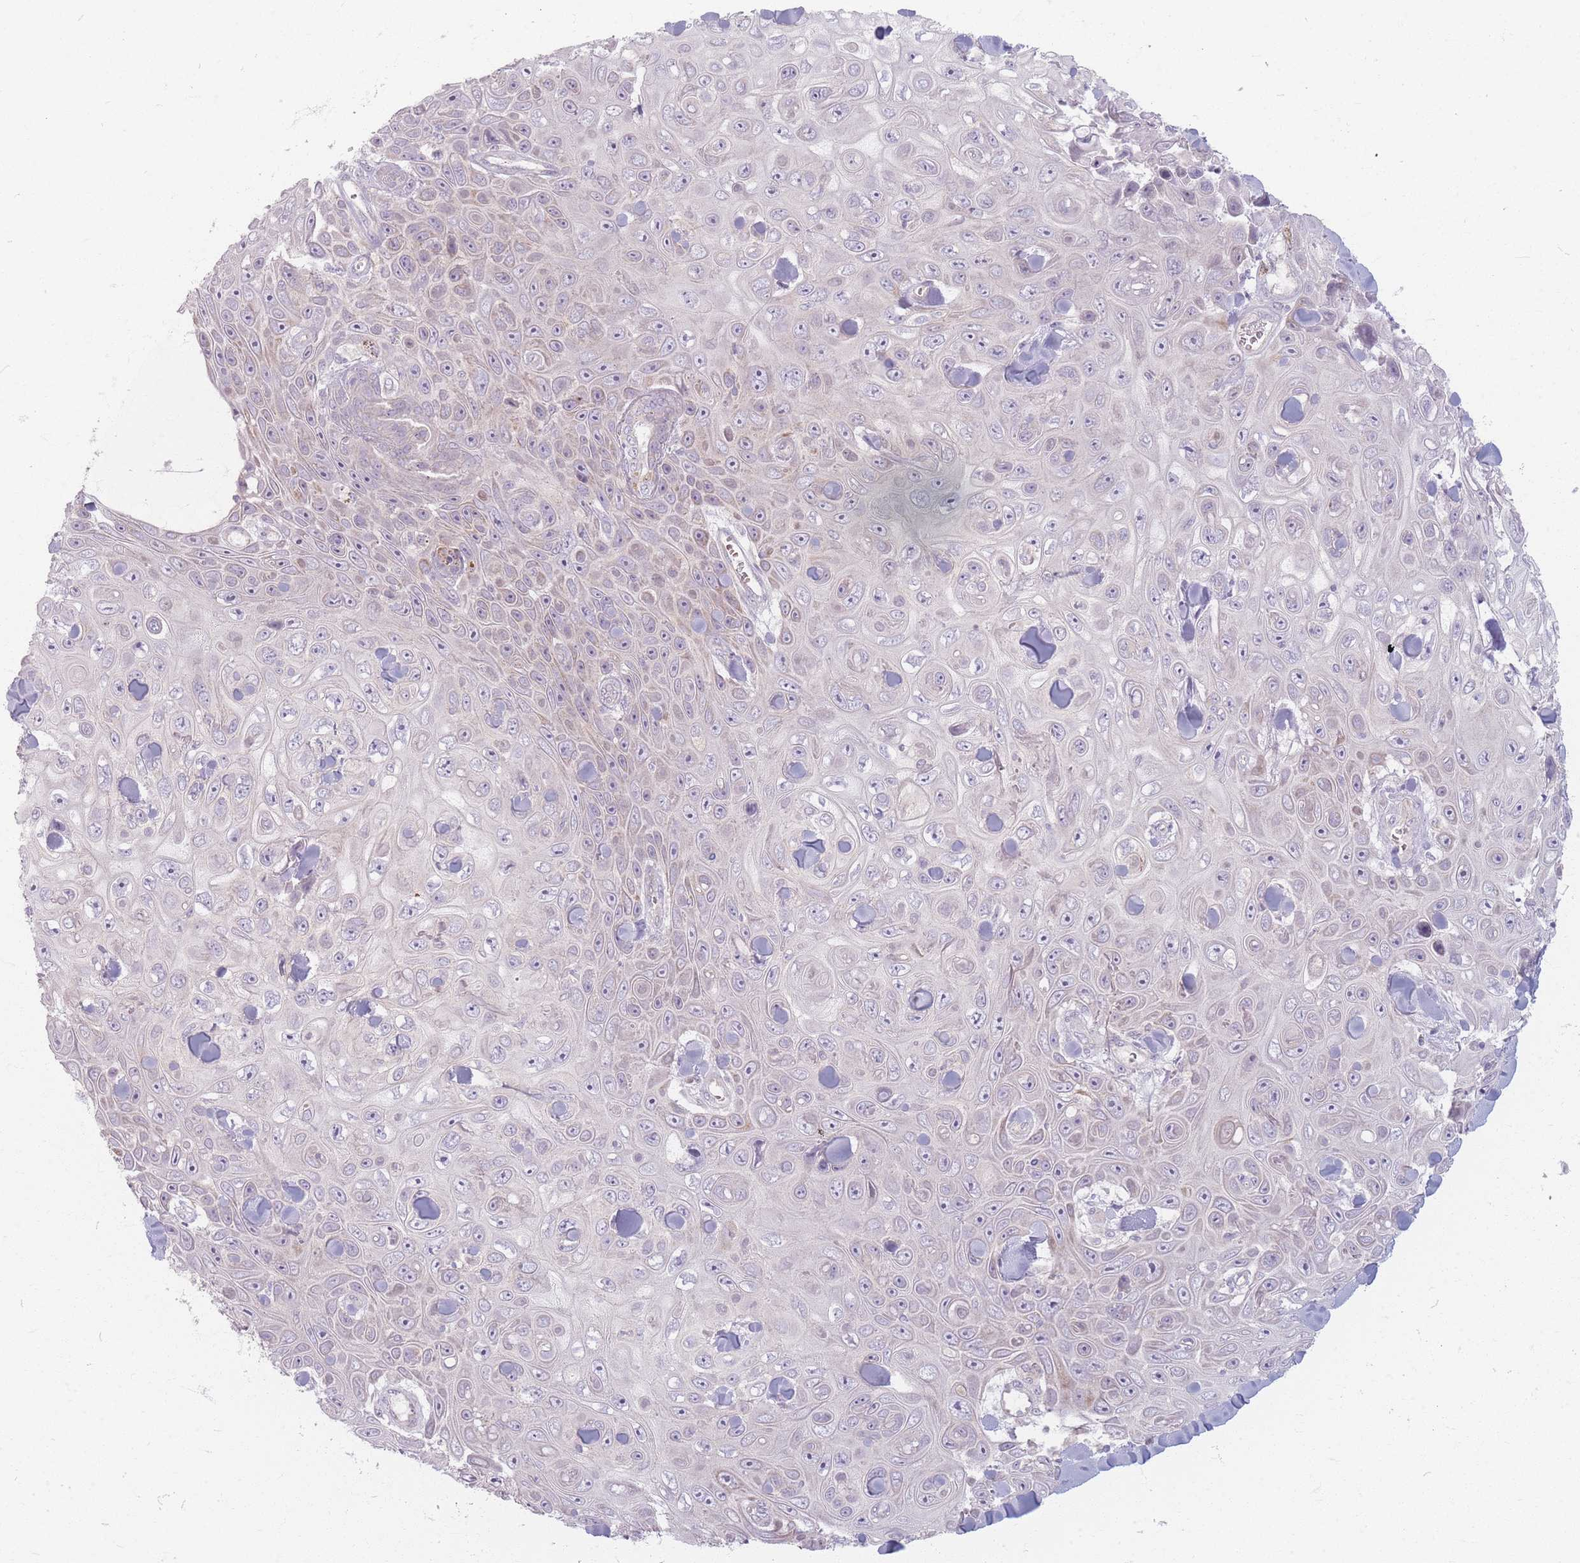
{"staining": {"intensity": "negative", "quantity": "none", "location": "none"}, "tissue": "skin cancer", "cell_type": "Tumor cells", "image_type": "cancer", "snomed": [{"axis": "morphology", "description": "Squamous cell carcinoma, NOS"}, {"axis": "topography", "description": "Skin"}], "caption": "An image of skin cancer (squamous cell carcinoma) stained for a protein demonstrates no brown staining in tumor cells.", "gene": "CHCHD7", "patient": {"sex": "male", "age": 82}}